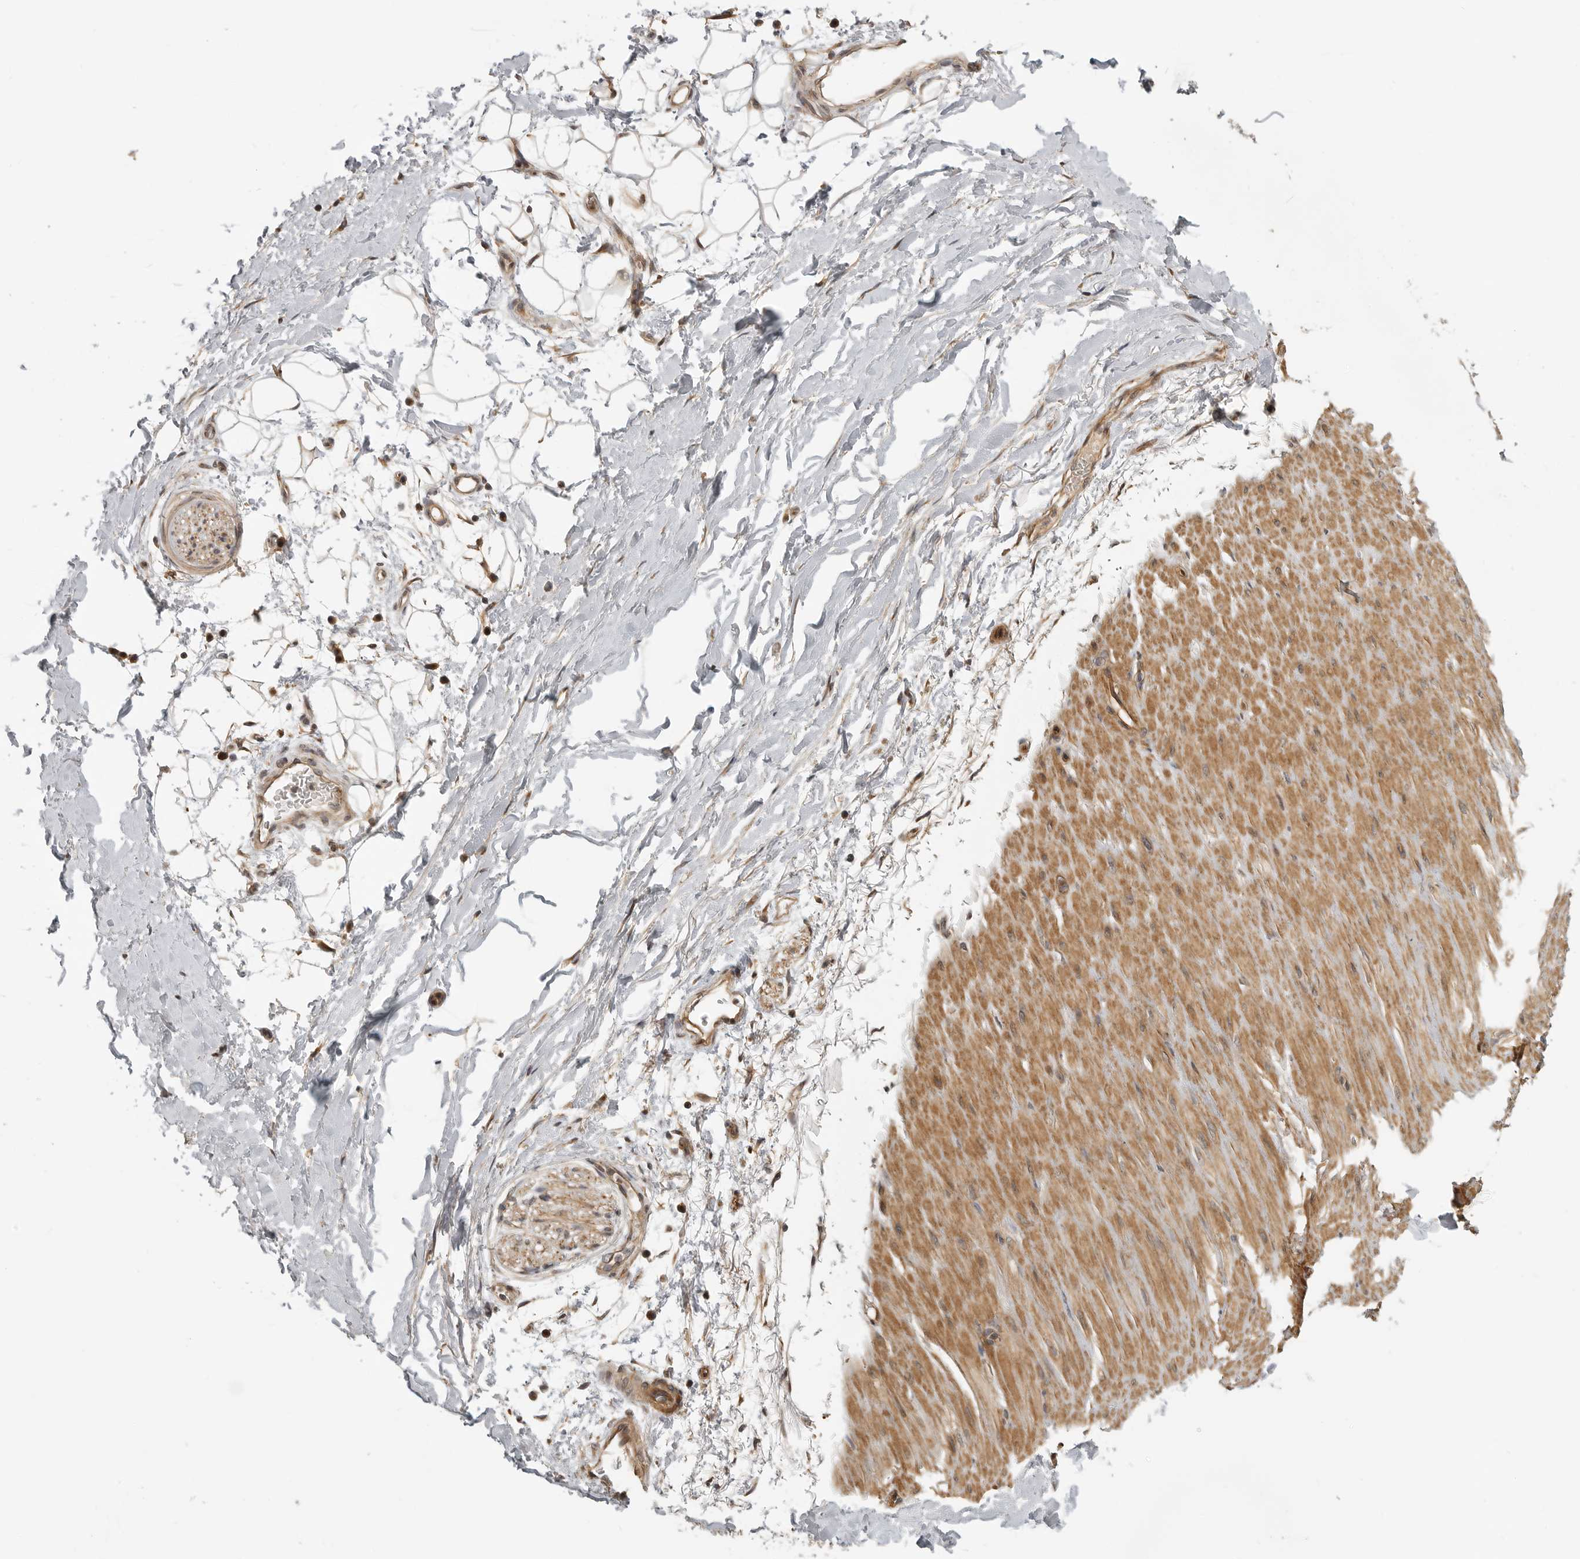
{"staining": {"intensity": "moderate", "quantity": ">75%", "location": "nuclear"}, "tissue": "adipose tissue", "cell_type": "Adipocytes", "image_type": "normal", "snomed": [{"axis": "morphology", "description": "Normal tissue, NOS"}, {"axis": "topography", "description": "Soft tissue"}], "caption": "Adipocytes show moderate nuclear staining in about >75% of cells in normal adipose tissue.", "gene": "CUEDC1", "patient": {"sex": "male", "age": 72}}